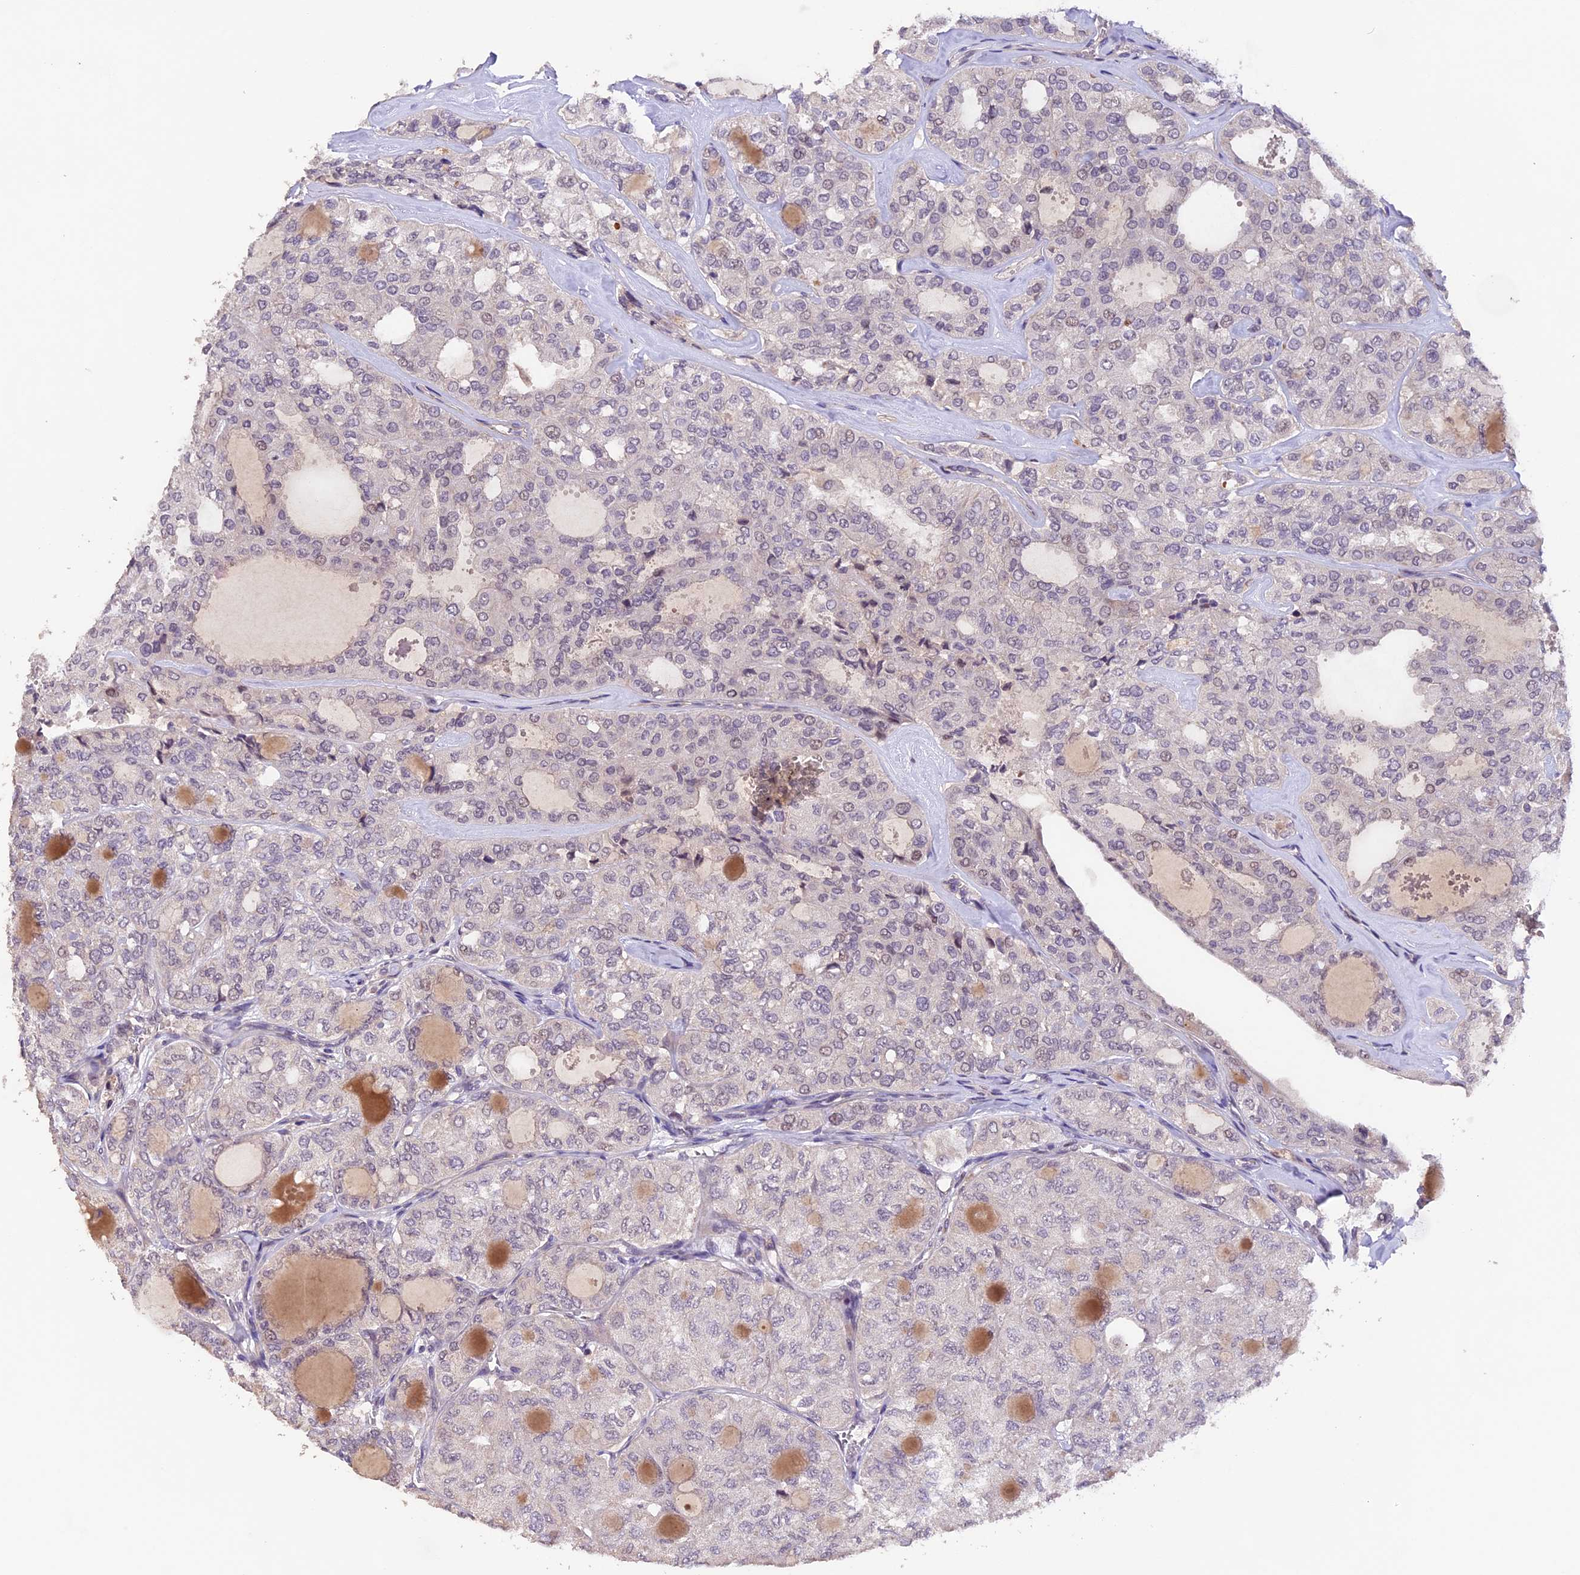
{"staining": {"intensity": "negative", "quantity": "none", "location": "none"}, "tissue": "thyroid cancer", "cell_type": "Tumor cells", "image_type": "cancer", "snomed": [{"axis": "morphology", "description": "Follicular adenoma carcinoma, NOS"}, {"axis": "topography", "description": "Thyroid gland"}], "caption": "DAB immunohistochemical staining of human thyroid cancer displays no significant positivity in tumor cells.", "gene": "GNB5", "patient": {"sex": "male", "age": 75}}